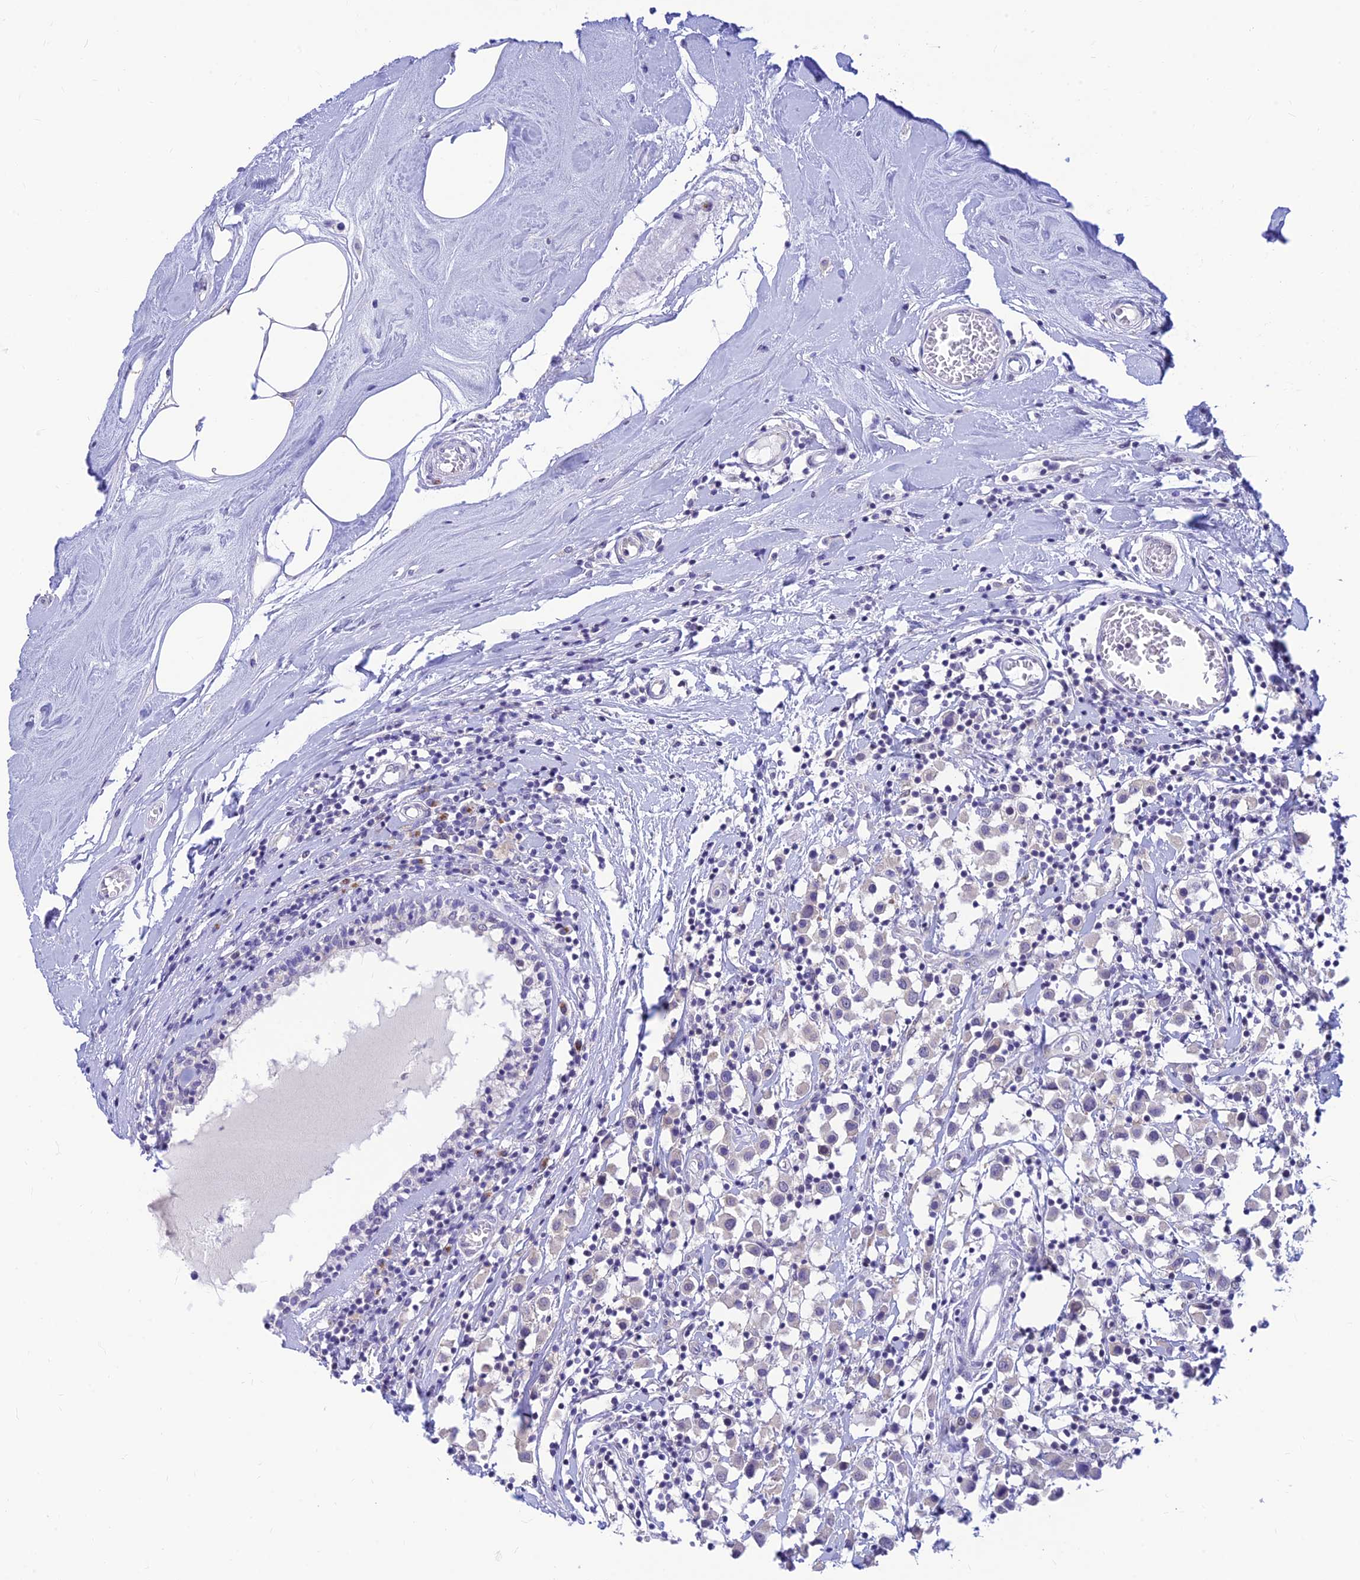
{"staining": {"intensity": "negative", "quantity": "none", "location": "none"}, "tissue": "breast cancer", "cell_type": "Tumor cells", "image_type": "cancer", "snomed": [{"axis": "morphology", "description": "Duct carcinoma"}, {"axis": "topography", "description": "Breast"}], "caption": "IHC of human breast cancer (invasive ductal carcinoma) exhibits no expression in tumor cells. (Brightfield microscopy of DAB (3,3'-diaminobenzidine) IHC at high magnification).", "gene": "INKA1", "patient": {"sex": "female", "age": 61}}